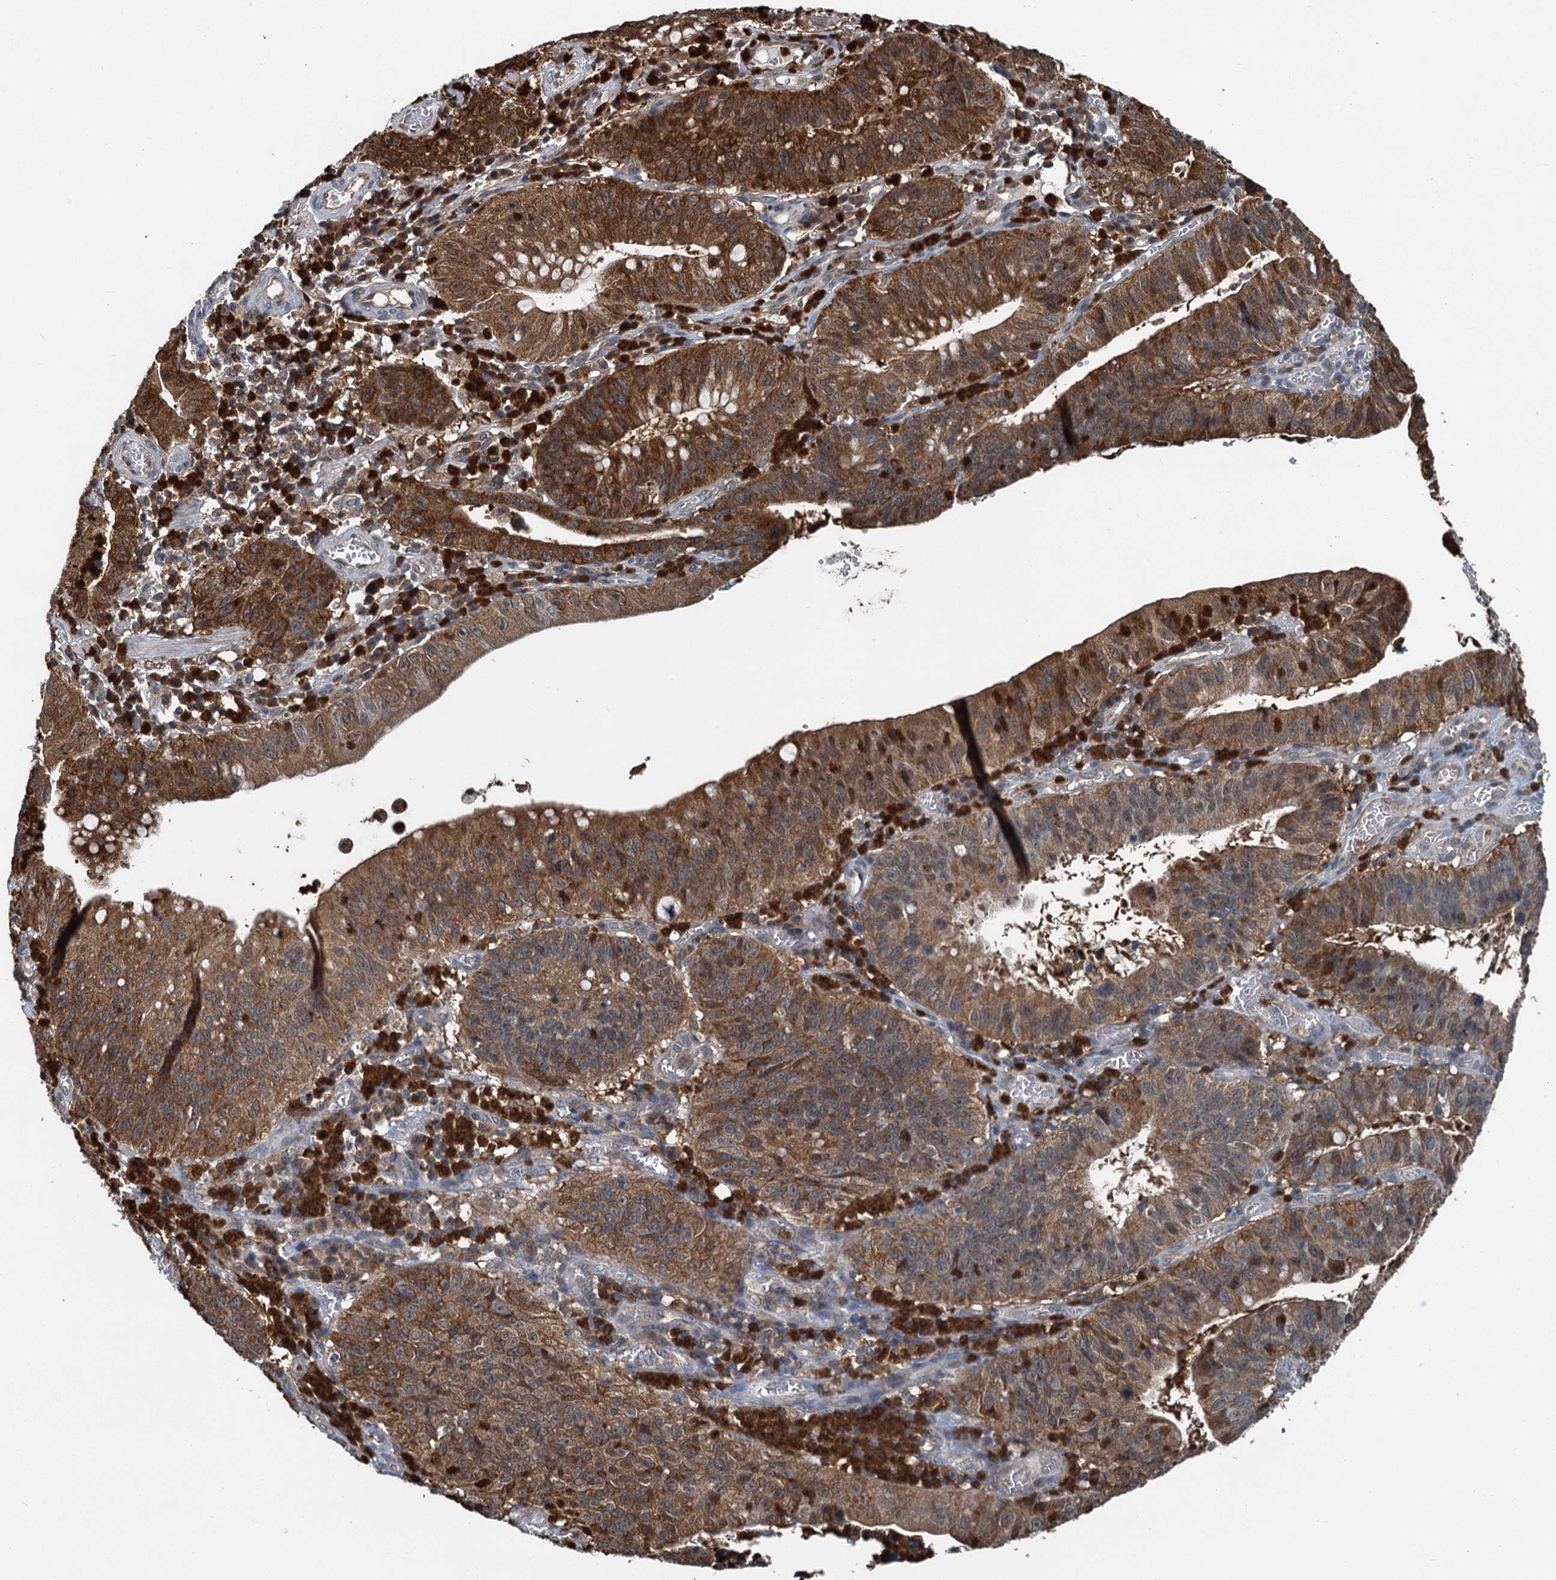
{"staining": {"intensity": "strong", "quantity": ">75%", "location": "cytoplasmic/membranous"}, "tissue": "stomach cancer", "cell_type": "Tumor cells", "image_type": "cancer", "snomed": [{"axis": "morphology", "description": "Adenocarcinoma, NOS"}, {"axis": "topography", "description": "Stomach"}], "caption": "The photomicrograph shows staining of stomach adenocarcinoma, revealing strong cytoplasmic/membranous protein positivity (brown color) within tumor cells.", "gene": "GPI", "patient": {"sex": "male", "age": 59}}